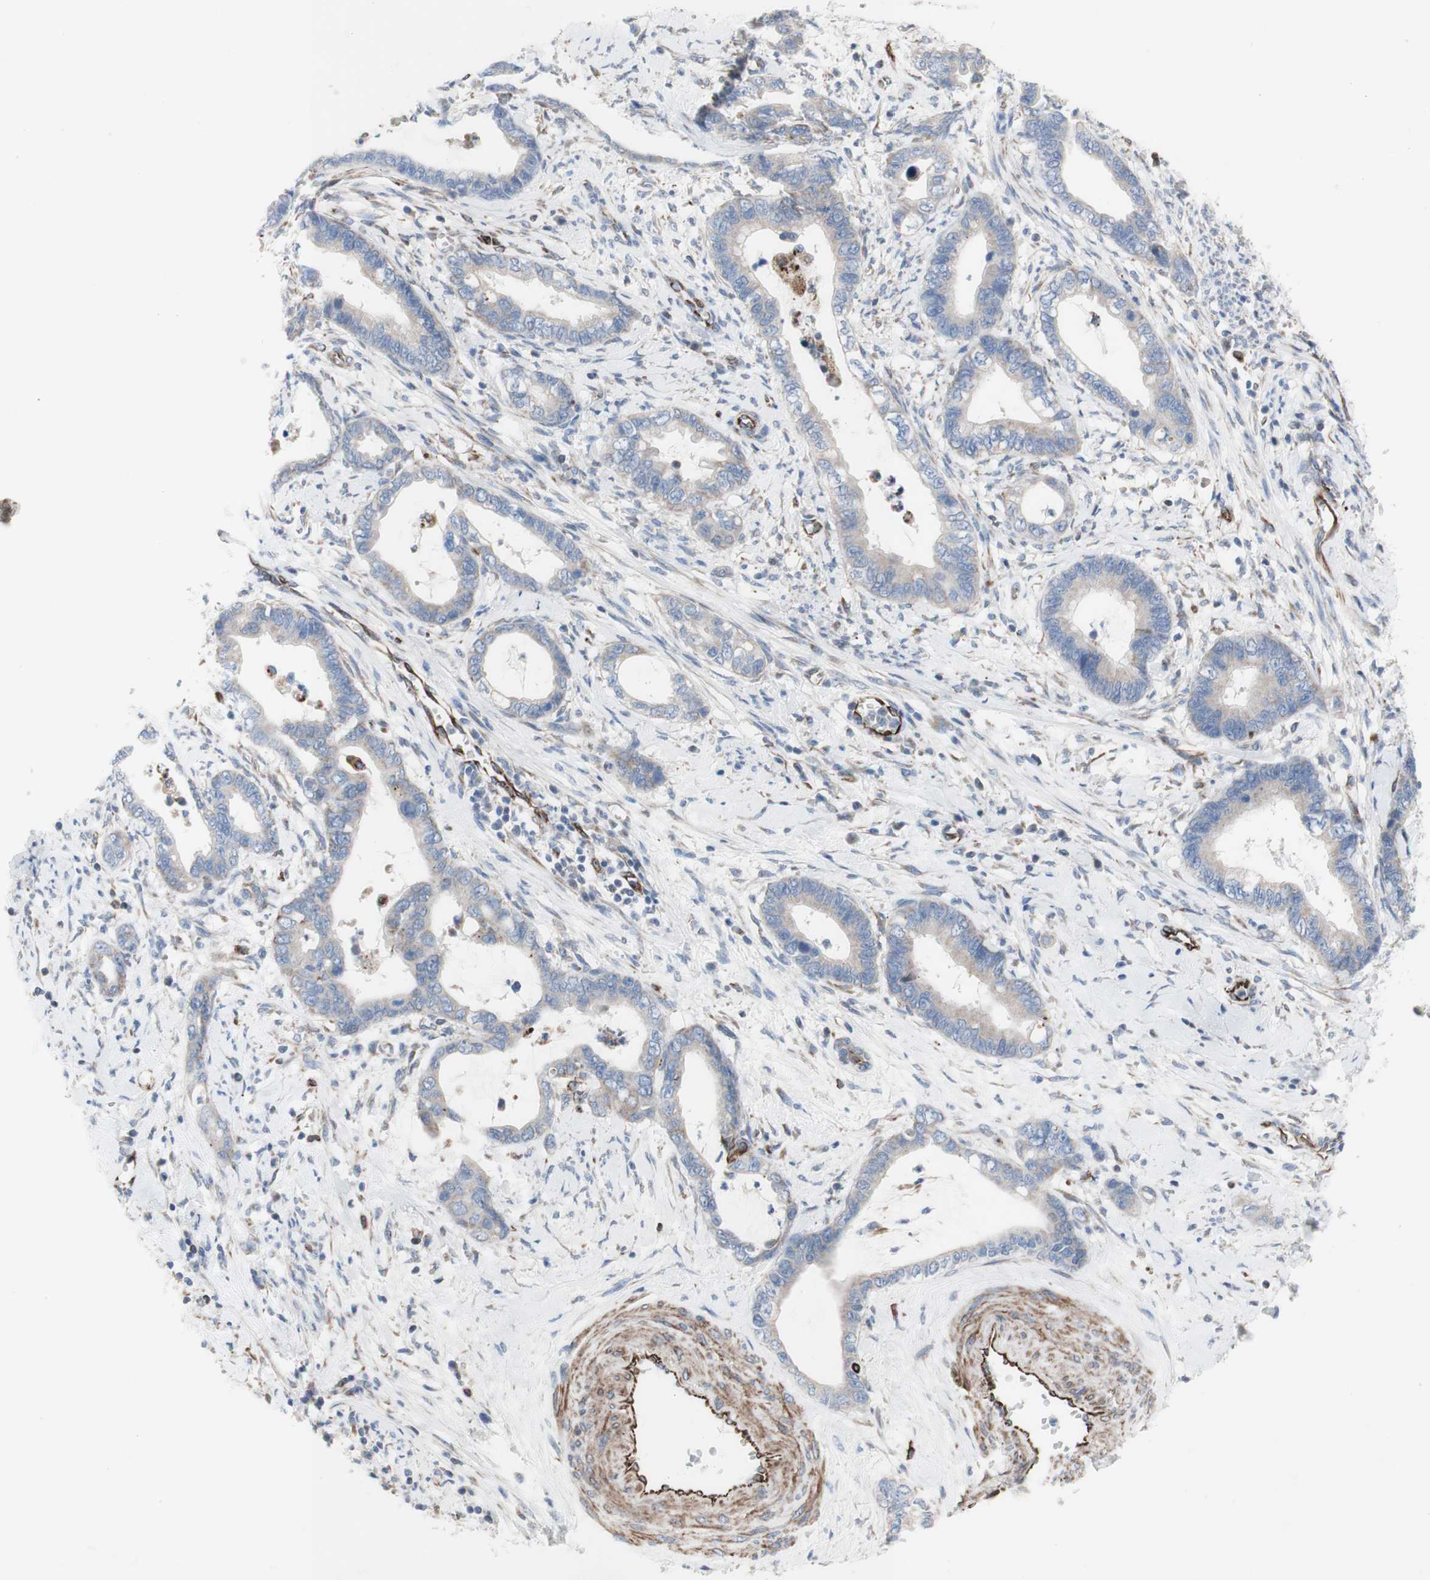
{"staining": {"intensity": "moderate", "quantity": "<25%", "location": "cytoplasmic/membranous"}, "tissue": "cervical cancer", "cell_type": "Tumor cells", "image_type": "cancer", "snomed": [{"axis": "morphology", "description": "Adenocarcinoma, NOS"}, {"axis": "topography", "description": "Cervix"}], "caption": "Cervical adenocarcinoma stained for a protein (brown) exhibits moderate cytoplasmic/membranous positive staining in about <25% of tumor cells.", "gene": "AGPAT5", "patient": {"sex": "female", "age": 44}}